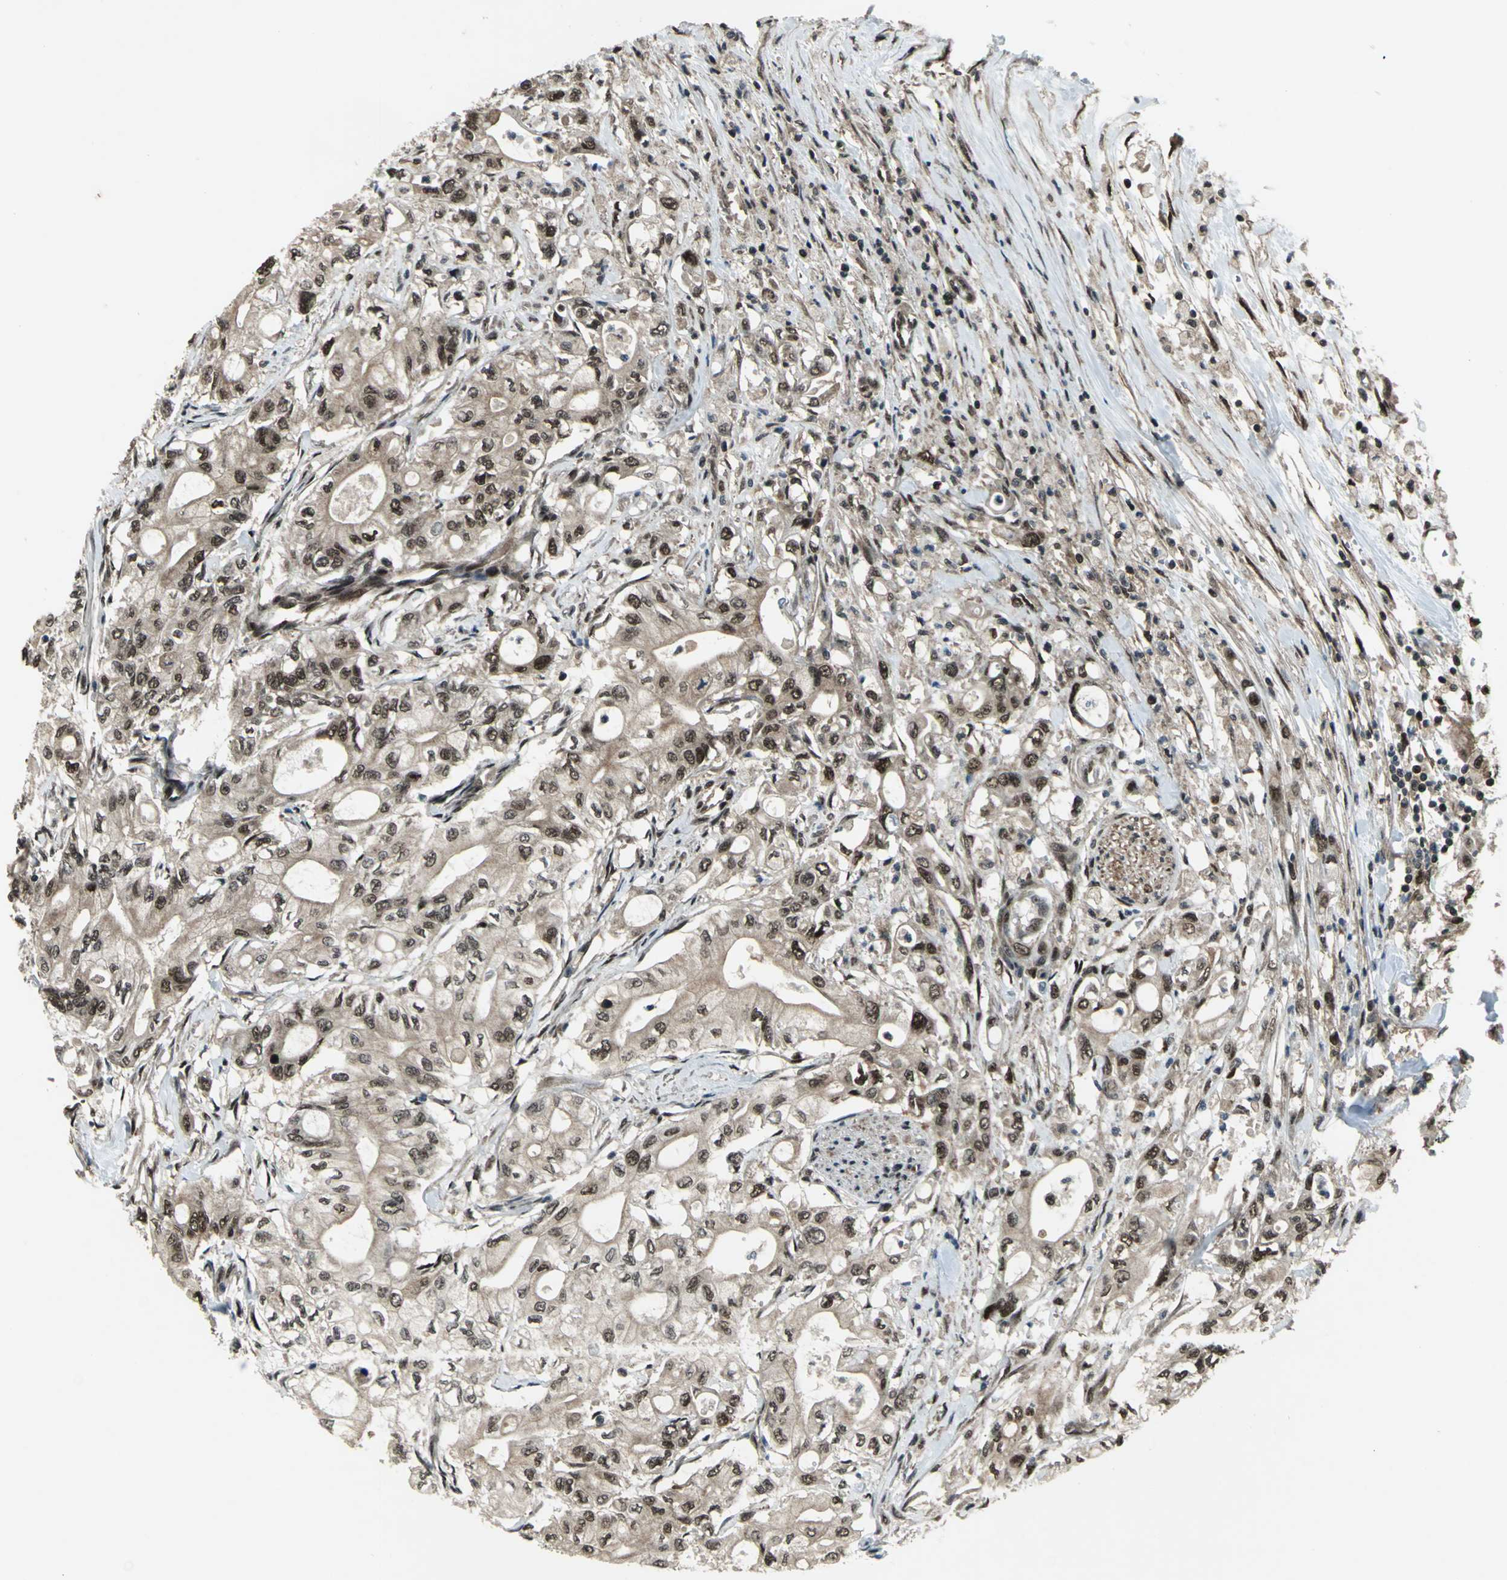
{"staining": {"intensity": "weak", "quantity": ">75%", "location": "cytoplasmic/membranous,nuclear"}, "tissue": "pancreatic cancer", "cell_type": "Tumor cells", "image_type": "cancer", "snomed": [{"axis": "morphology", "description": "Adenocarcinoma, NOS"}, {"axis": "topography", "description": "Pancreas"}], "caption": "Immunohistochemical staining of pancreatic adenocarcinoma shows low levels of weak cytoplasmic/membranous and nuclear protein positivity in about >75% of tumor cells.", "gene": "COPS5", "patient": {"sex": "male", "age": 79}}